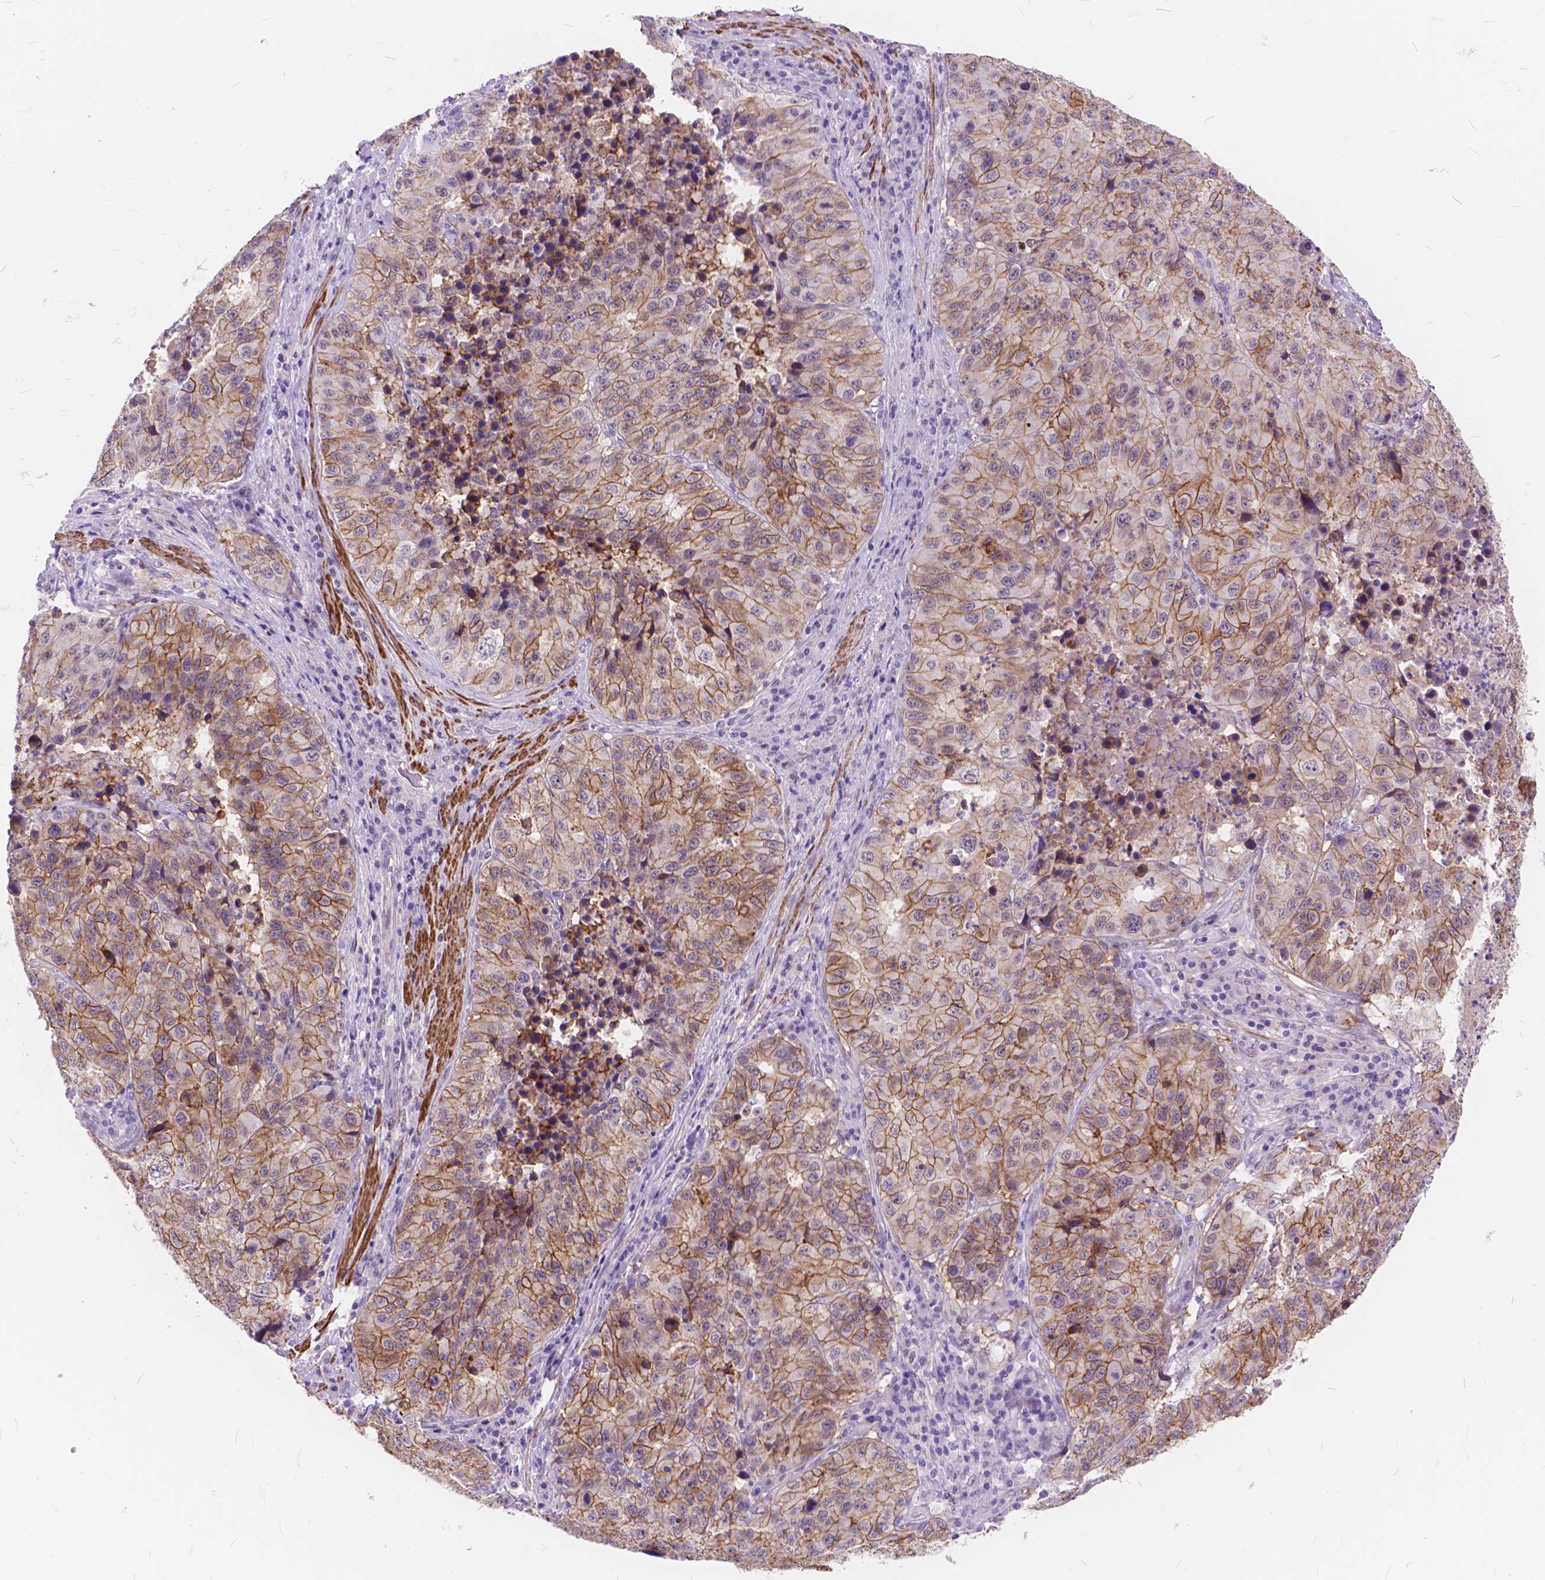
{"staining": {"intensity": "strong", "quantity": "<25%", "location": "cytoplasmic/membranous"}, "tissue": "stomach cancer", "cell_type": "Tumor cells", "image_type": "cancer", "snomed": [{"axis": "morphology", "description": "Adenocarcinoma, NOS"}, {"axis": "topography", "description": "Stomach"}], "caption": "Human stomach cancer stained with a protein marker shows strong staining in tumor cells.", "gene": "MAN2C1", "patient": {"sex": "male", "age": 71}}